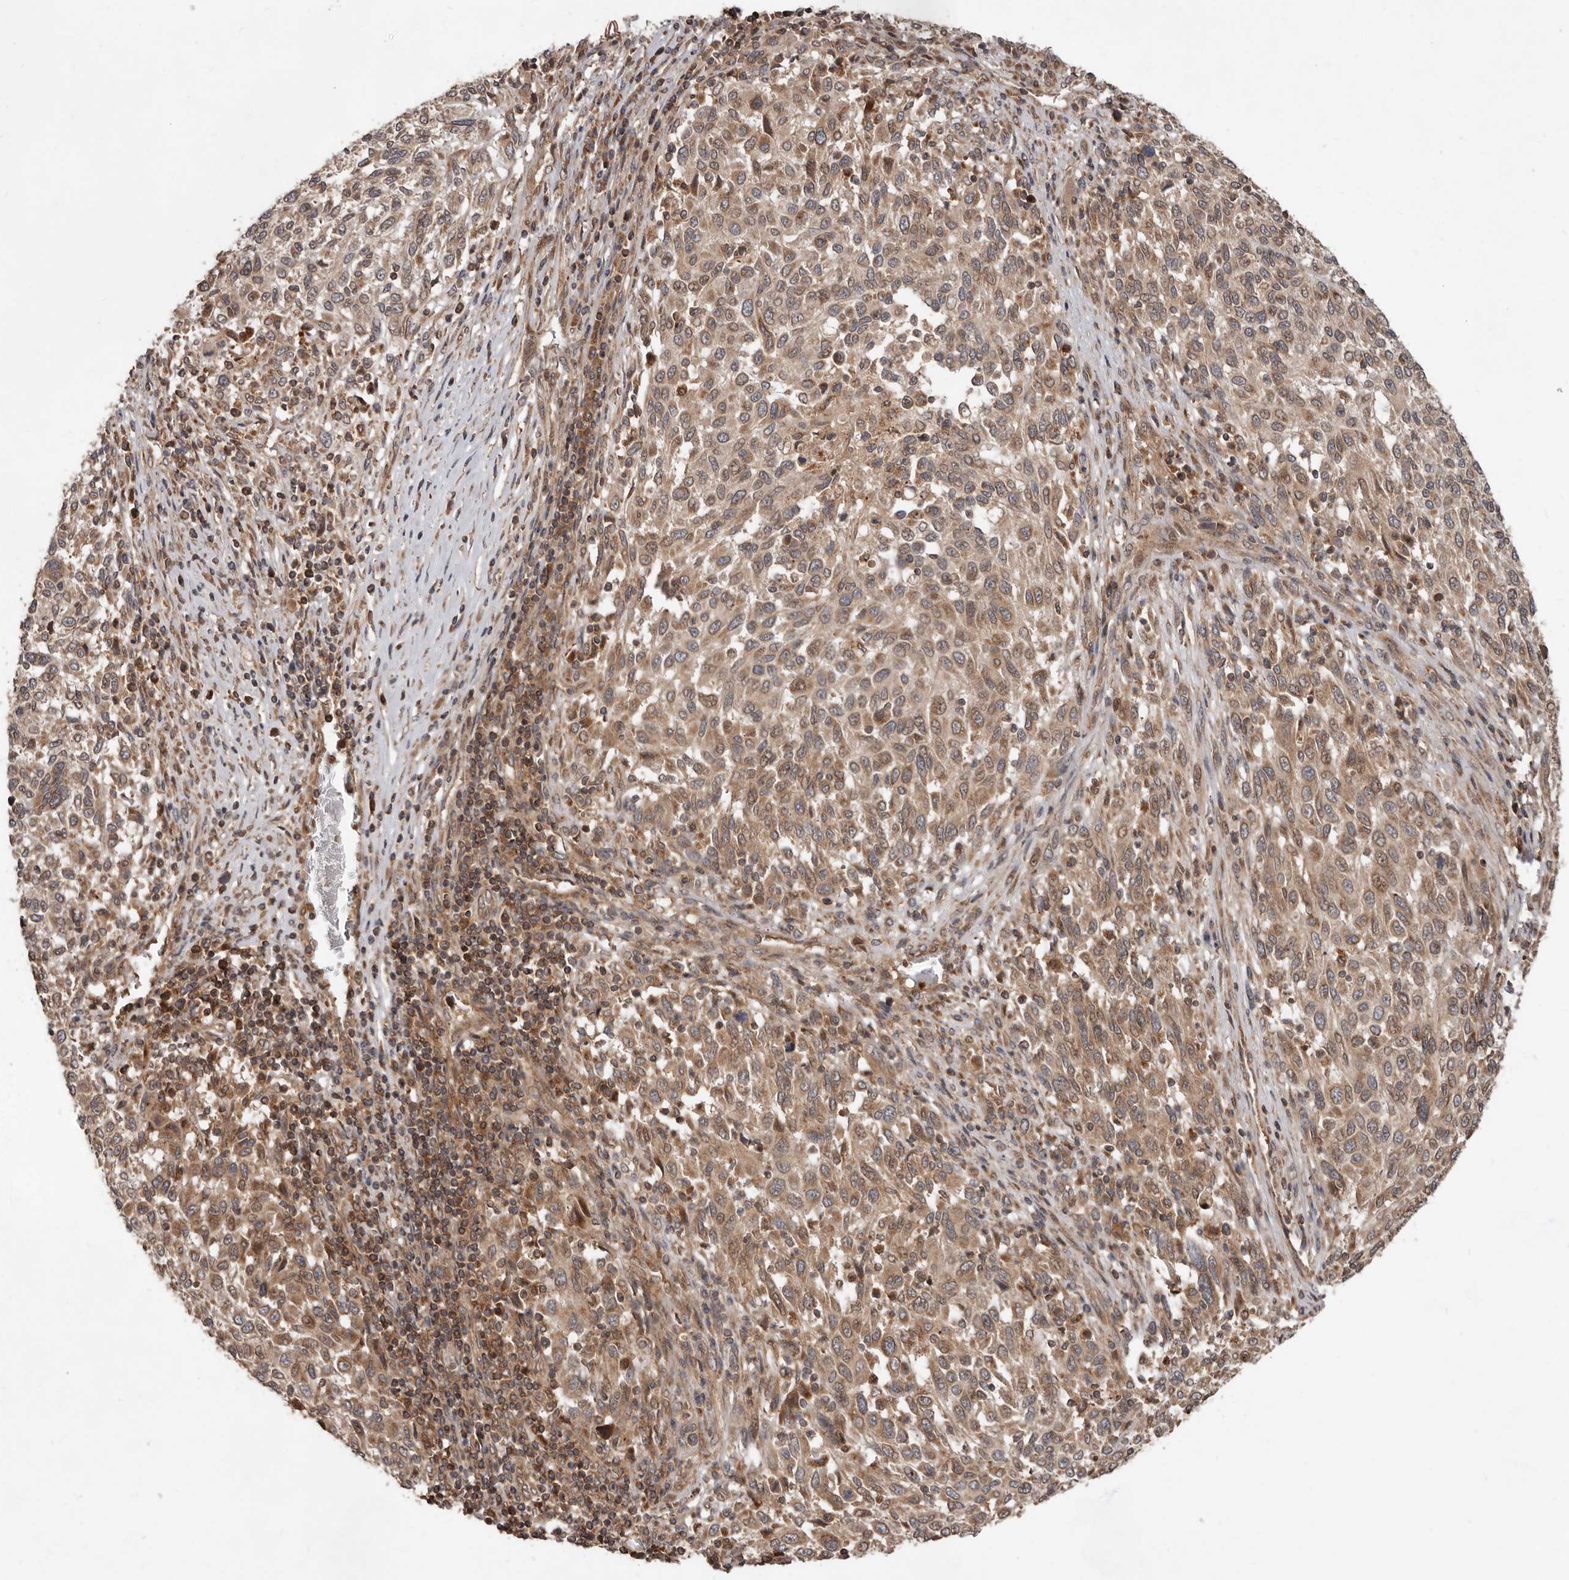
{"staining": {"intensity": "moderate", "quantity": ">75%", "location": "cytoplasmic/membranous"}, "tissue": "melanoma", "cell_type": "Tumor cells", "image_type": "cancer", "snomed": [{"axis": "morphology", "description": "Malignant melanoma, Metastatic site"}, {"axis": "topography", "description": "Lymph node"}], "caption": "Melanoma stained for a protein (brown) displays moderate cytoplasmic/membranous positive staining in about >75% of tumor cells.", "gene": "STK36", "patient": {"sex": "male", "age": 61}}